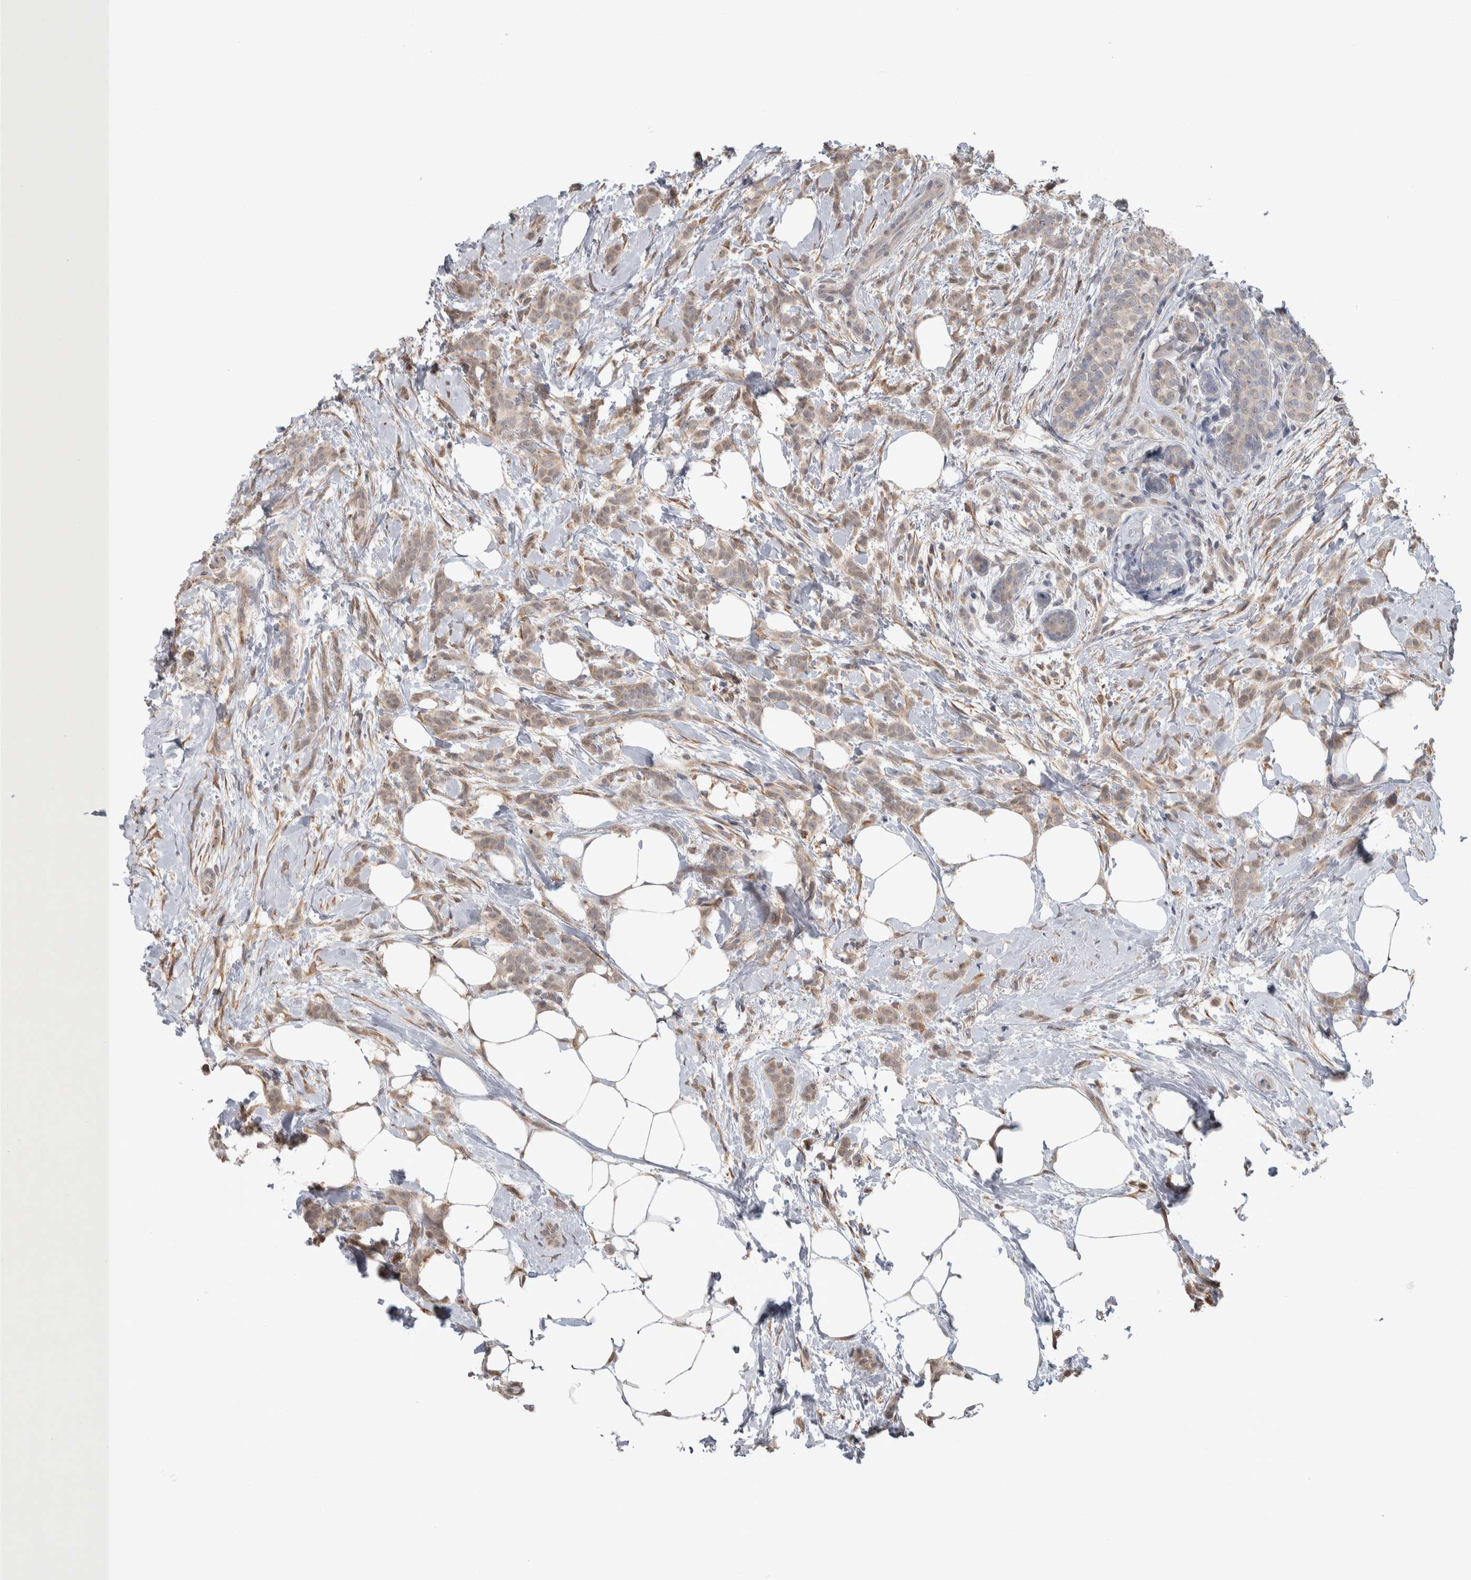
{"staining": {"intensity": "weak", "quantity": ">75%", "location": "cytoplasmic/membranous"}, "tissue": "breast cancer", "cell_type": "Tumor cells", "image_type": "cancer", "snomed": [{"axis": "morphology", "description": "Lobular carcinoma, in situ"}, {"axis": "morphology", "description": "Lobular carcinoma"}, {"axis": "topography", "description": "Breast"}], "caption": "Immunohistochemistry (IHC) histopathology image of neoplastic tissue: breast lobular carcinoma in situ stained using IHC shows low levels of weak protein expression localized specifically in the cytoplasmic/membranous of tumor cells, appearing as a cytoplasmic/membranous brown color.", "gene": "CUL2", "patient": {"sex": "female", "age": 41}}